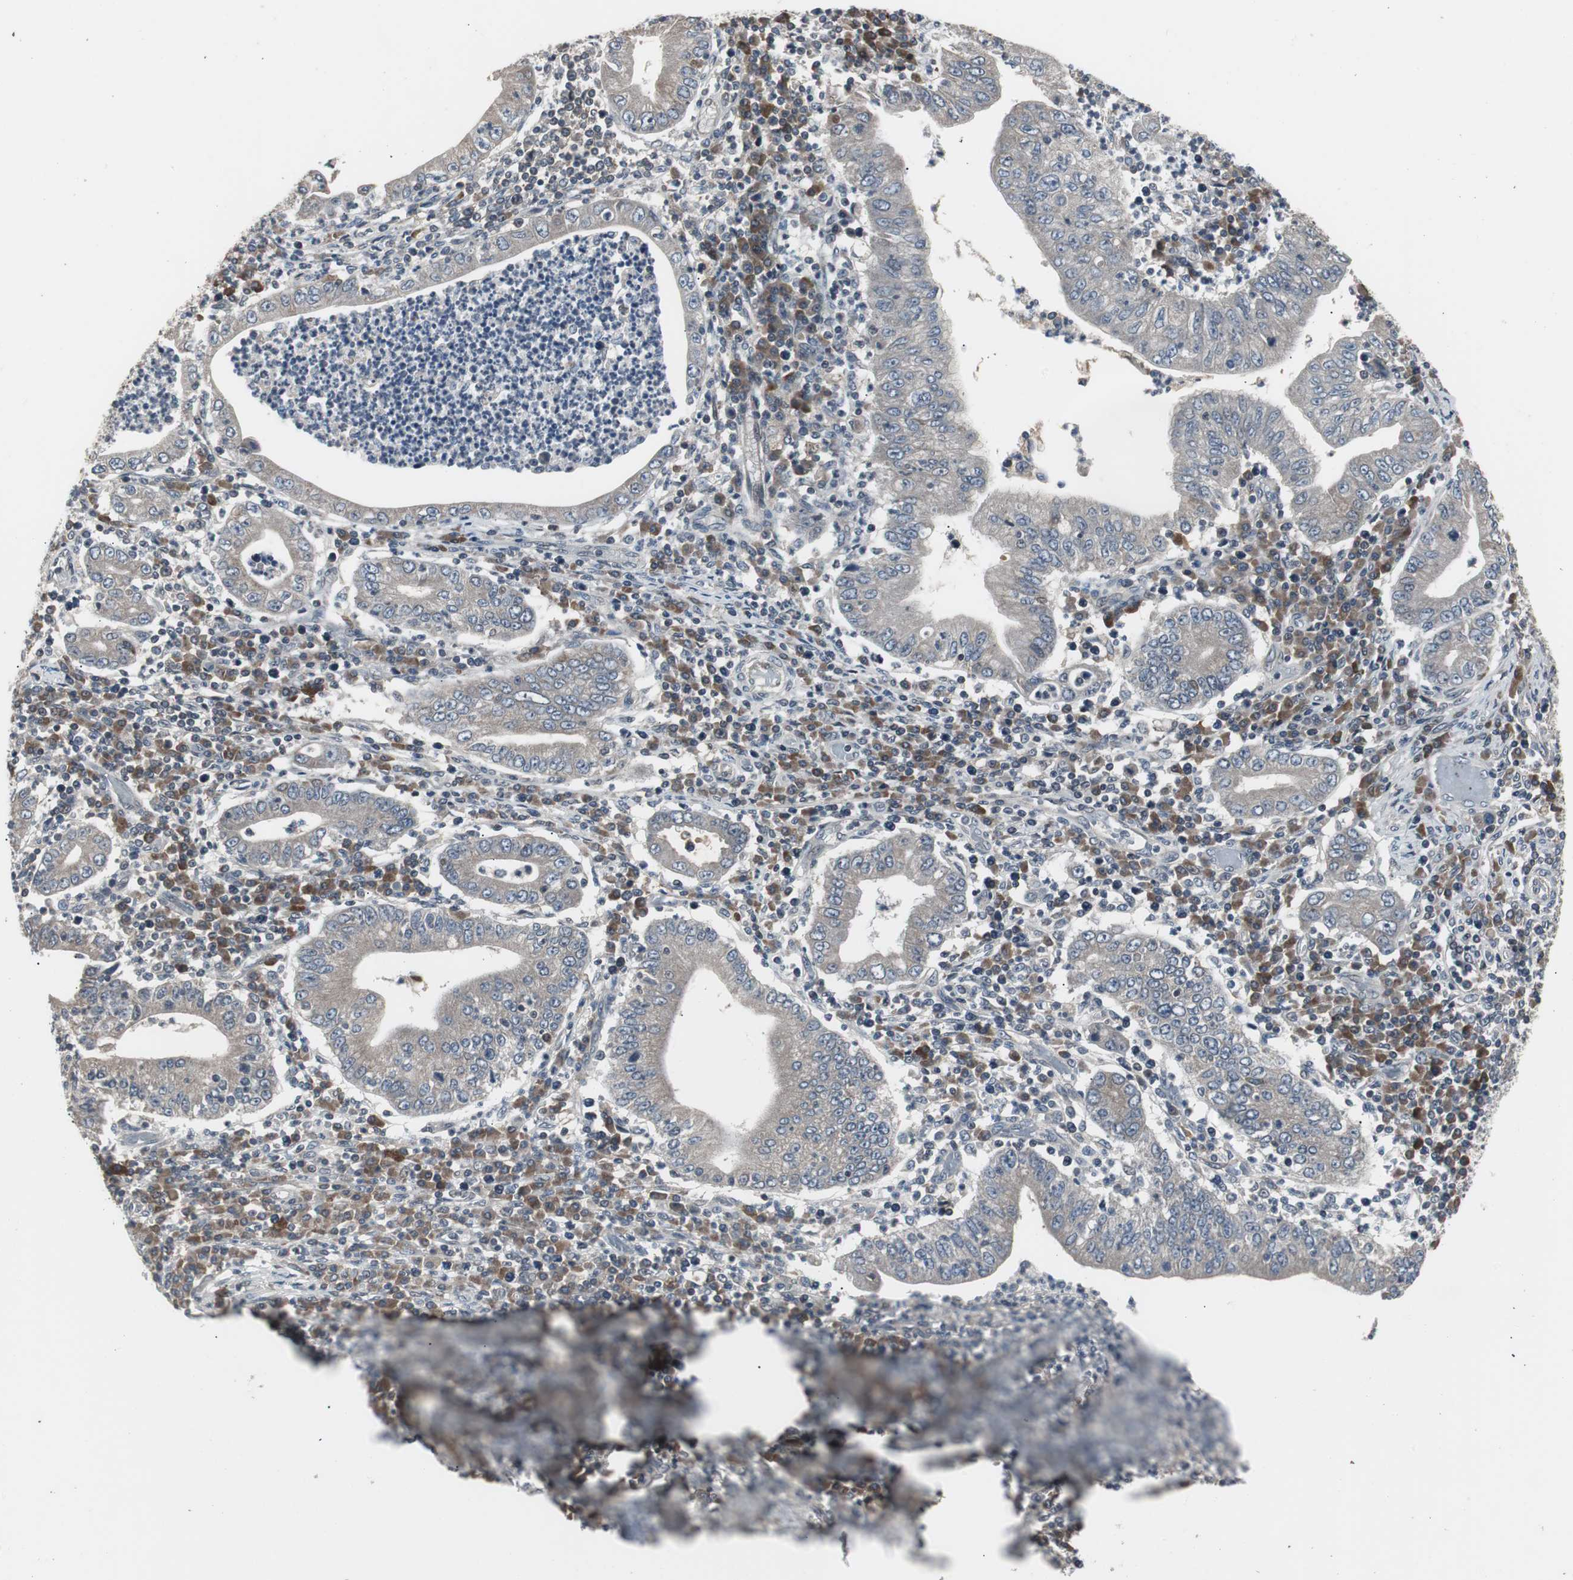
{"staining": {"intensity": "weak", "quantity": ">75%", "location": "cytoplasmic/membranous"}, "tissue": "stomach cancer", "cell_type": "Tumor cells", "image_type": "cancer", "snomed": [{"axis": "morphology", "description": "Normal tissue, NOS"}, {"axis": "morphology", "description": "Adenocarcinoma, NOS"}, {"axis": "topography", "description": "Esophagus"}, {"axis": "topography", "description": "Stomach, upper"}, {"axis": "topography", "description": "Peripheral nerve tissue"}], "caption": "The micrograph displays staining of stomach cancer, revealing weak cytoplasmic/membranous protein positivity (brown color) within tumor cells. The protein is shown in brown color, while the nuclei are stained blue.", "gene": "ZMPSTE24", "patient": {"sex": "male", "age": 62}}